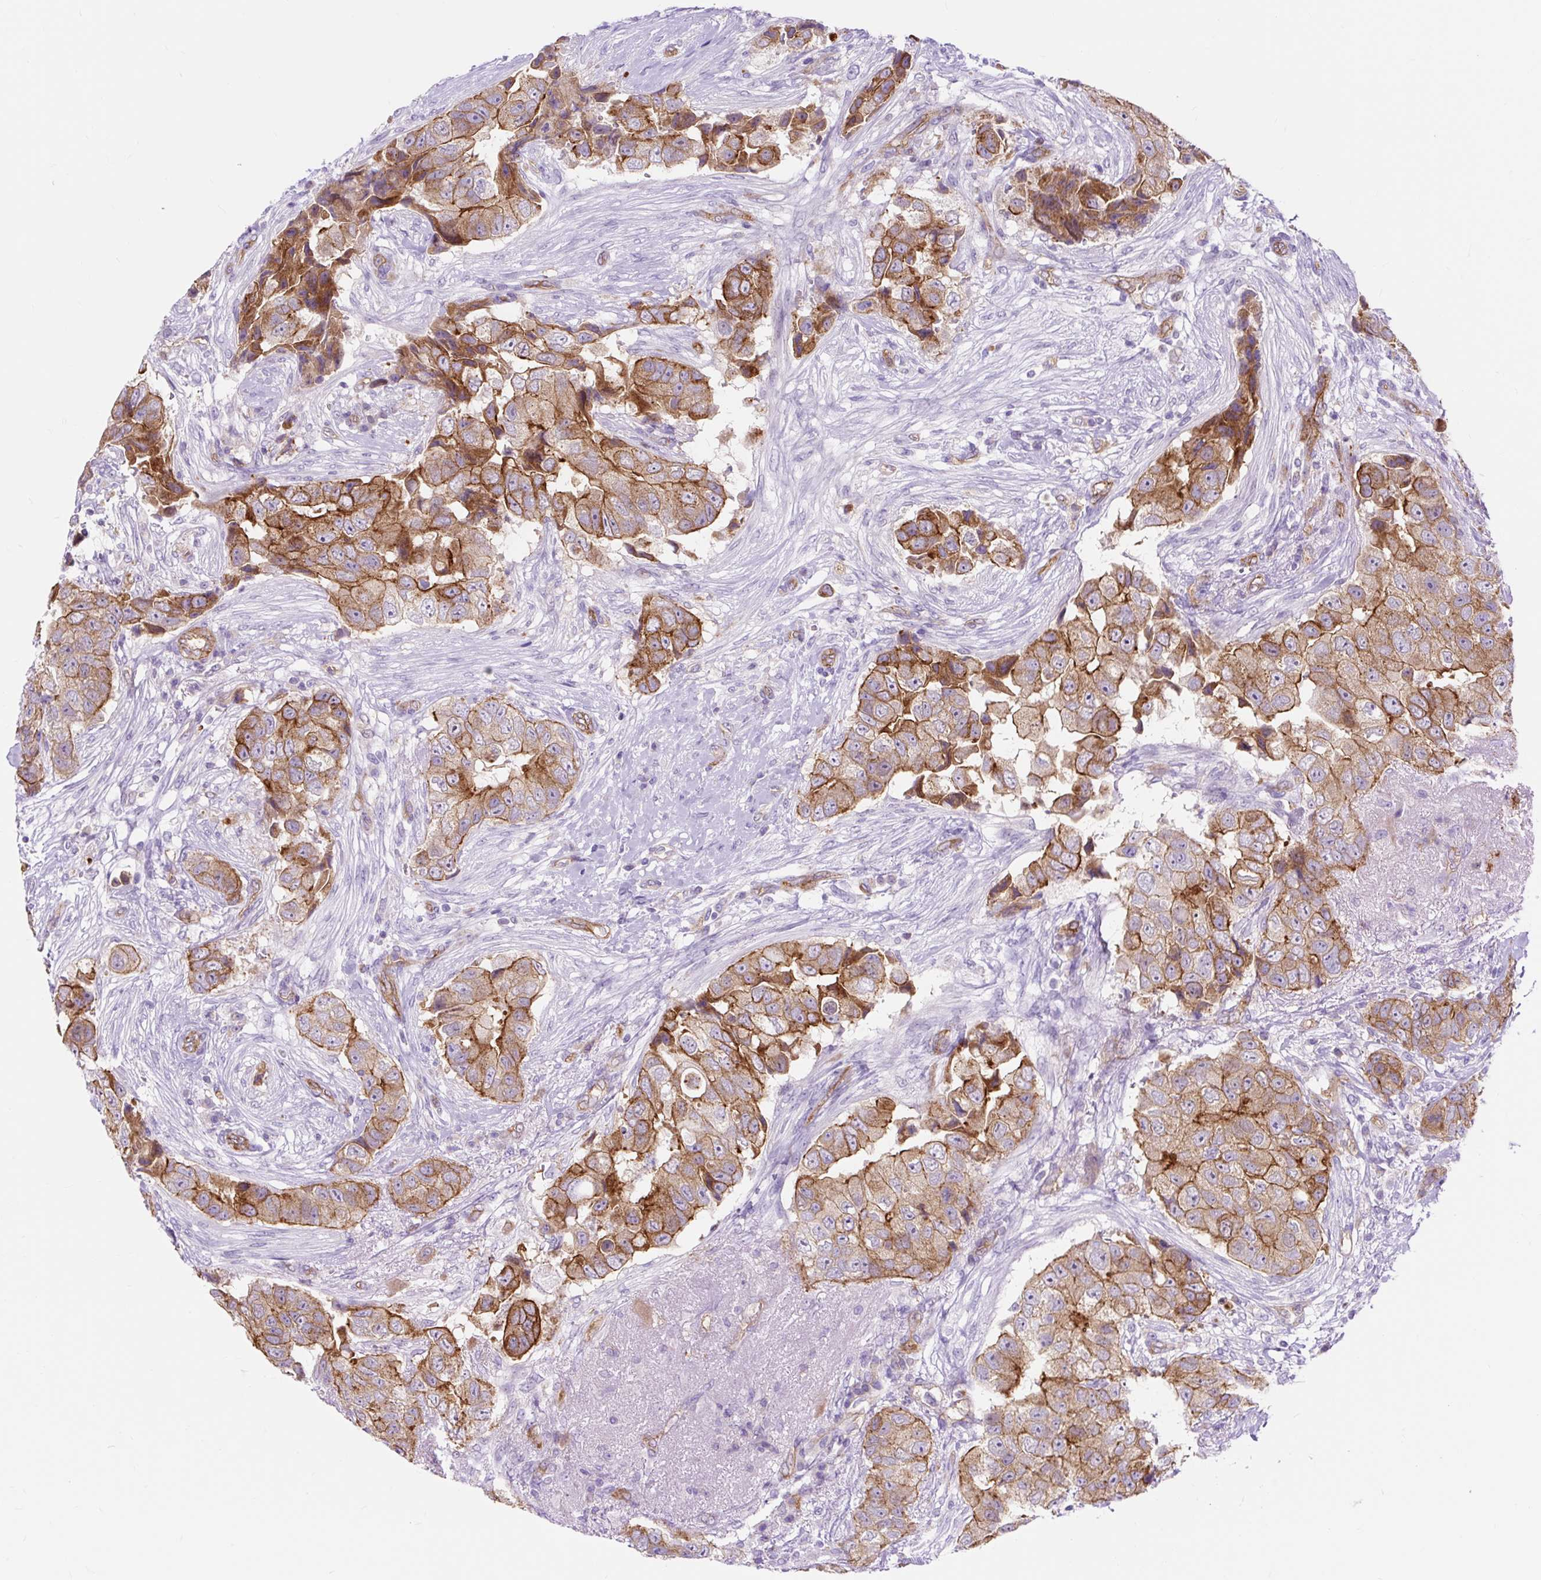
{"staining": {"intensity": "strong", "quantity": "25%-75%", "location": "cytoplasmic/membranous"}, "tissue": "breast cancer", "cell_type": "Tumor cells", "image_type": "cancer", "snomed": [{"axis": "morphology", "description": "Normal tissue, NOS"}, {"axis": "morphology", "description": "Duct carcinoma"}, {"axis": "topography", "description": "Breast"}], "caption": "Immunohistochemistry image of human breast invasive ductal carcinoma stained for a protein (brown), which displays high levels of strong cytoplasmic/membranous expression in approximately 25%-75% of tumor cells.", "gene": "HIP1R", "patient": {"sex": "female", "age": 62}}